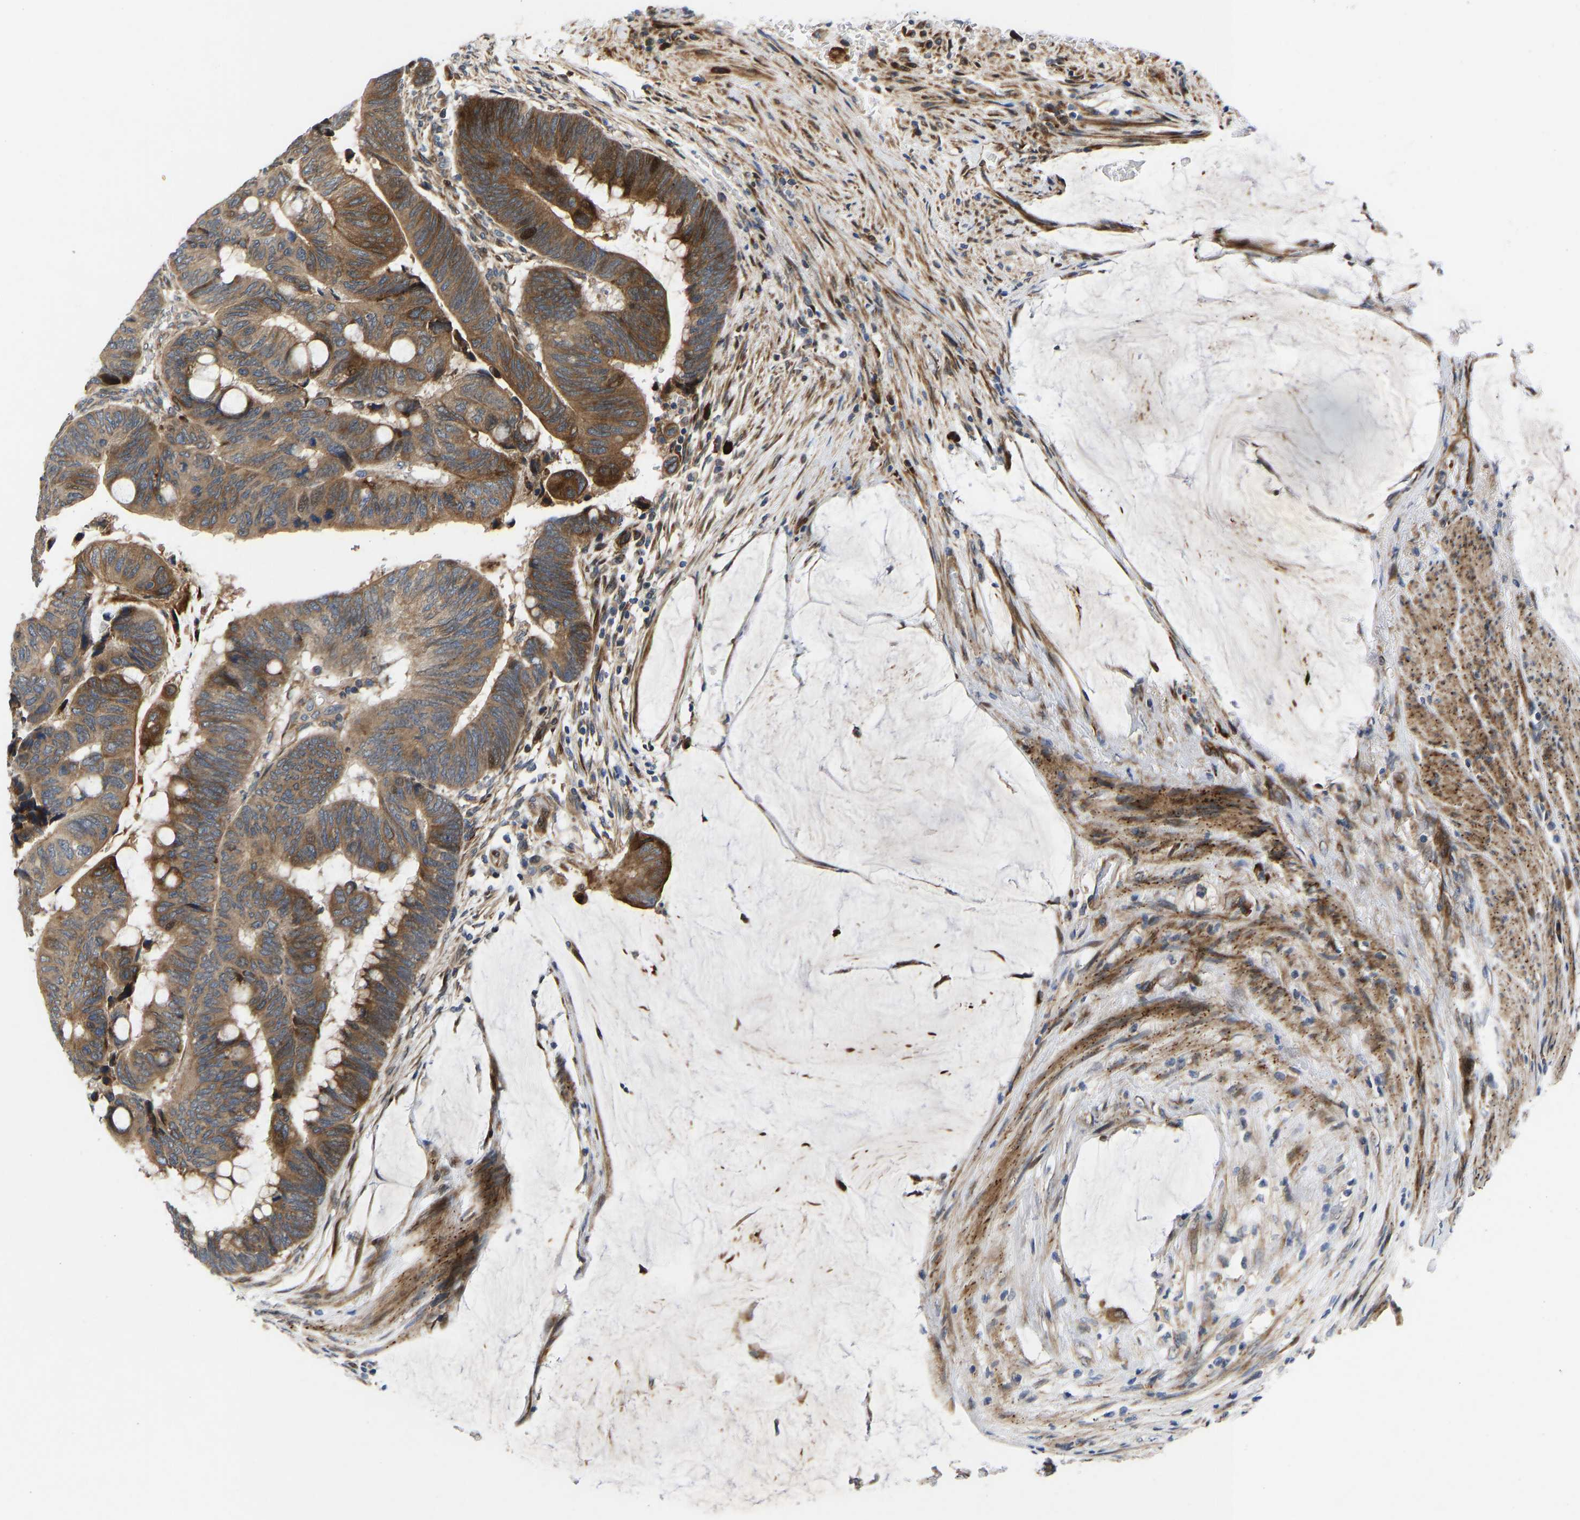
{"staining": {"intensity": "moderate", "quantity": ">75%", "location": "cytoplasmic/membranous"}, "tissue": "colorectal cancer", "cell_type": "Tumor cells", "image_type": "cancer", "snomed": [{"axis": "morphology", "description": "Normal tissue, NOS"}, {"axis": "morphology", "description": "Adenocarcinoma, NOS"}, {"axis": "topography", "description": "Rectum"}], "caption": "Colorectal cancer stained with a protein marker shows moderate staining in tumor cells.", "gene": "TMEM38B", "patient": {"sex": "male", "age": 92}}